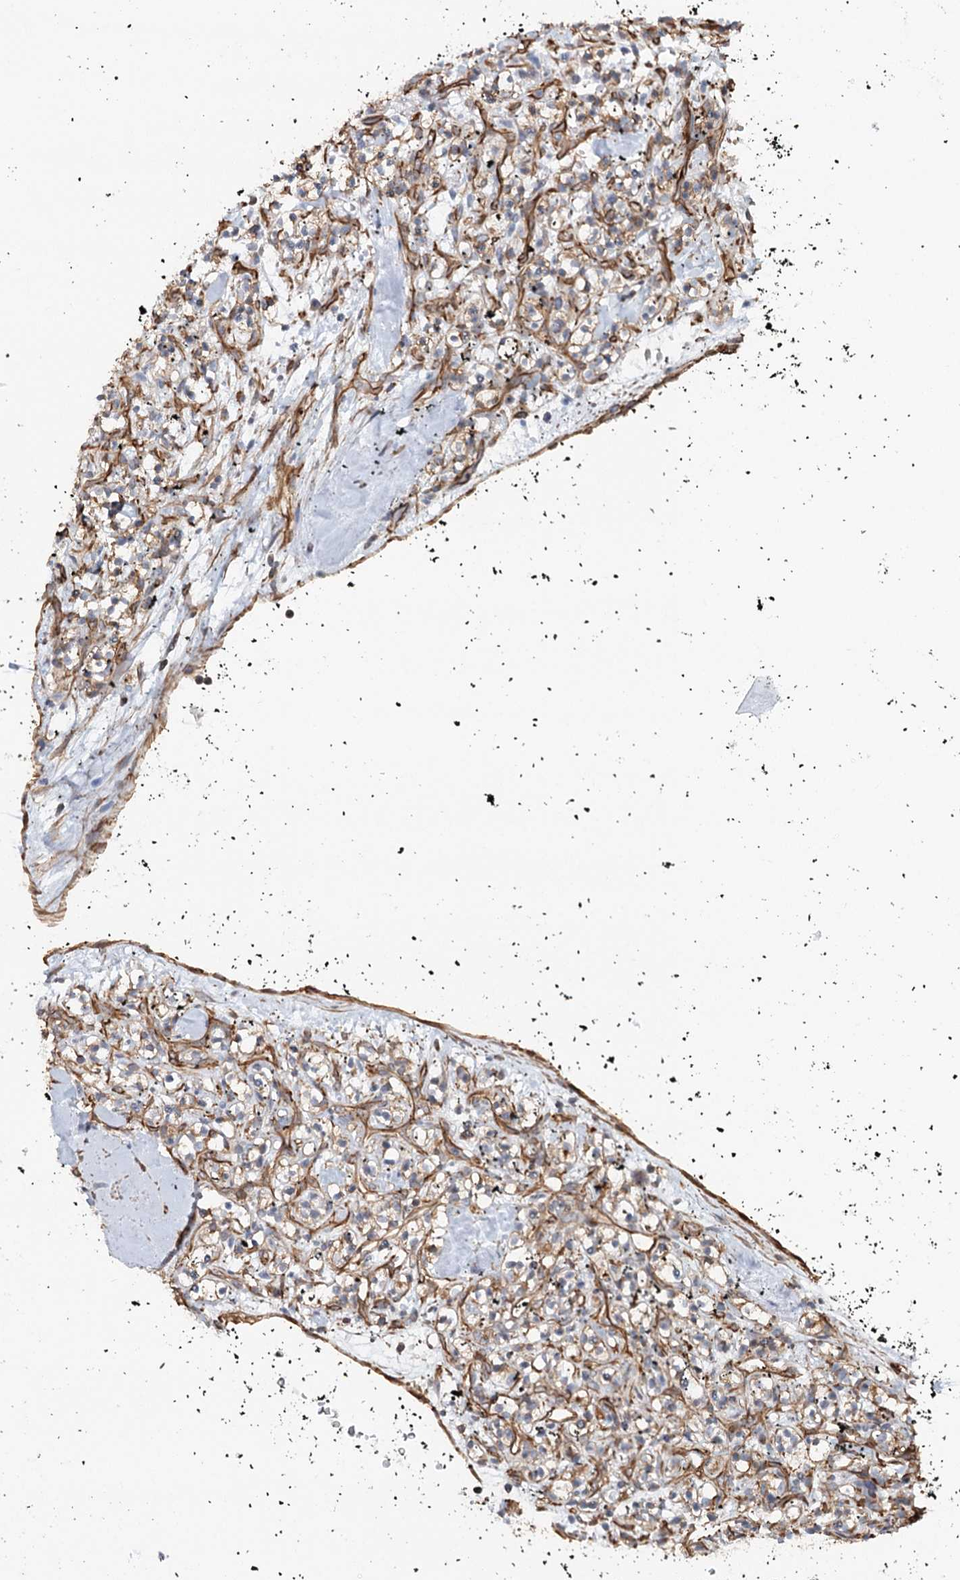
{"staining": {"intensity": "negative", "quantity": "none", "location": "none"}, "tissue": "renal cancer", "cell_type": "Tumor cells", "image_type": "cancer", "snomed": [{"axis": "morphology", "description": "Adenocarcinoma, NOS"}, {"axis": "topography", "description": "Kidney"}], "caption": "Immunohistochemistry (IHC) photomicrograph of neoplastic tissue: human renal adenocarcinoma stained with DAB shows no significant protein expression in tumor cells.", "gene": "SYNPO", "patient": {"sex": "male", "age": 77}}